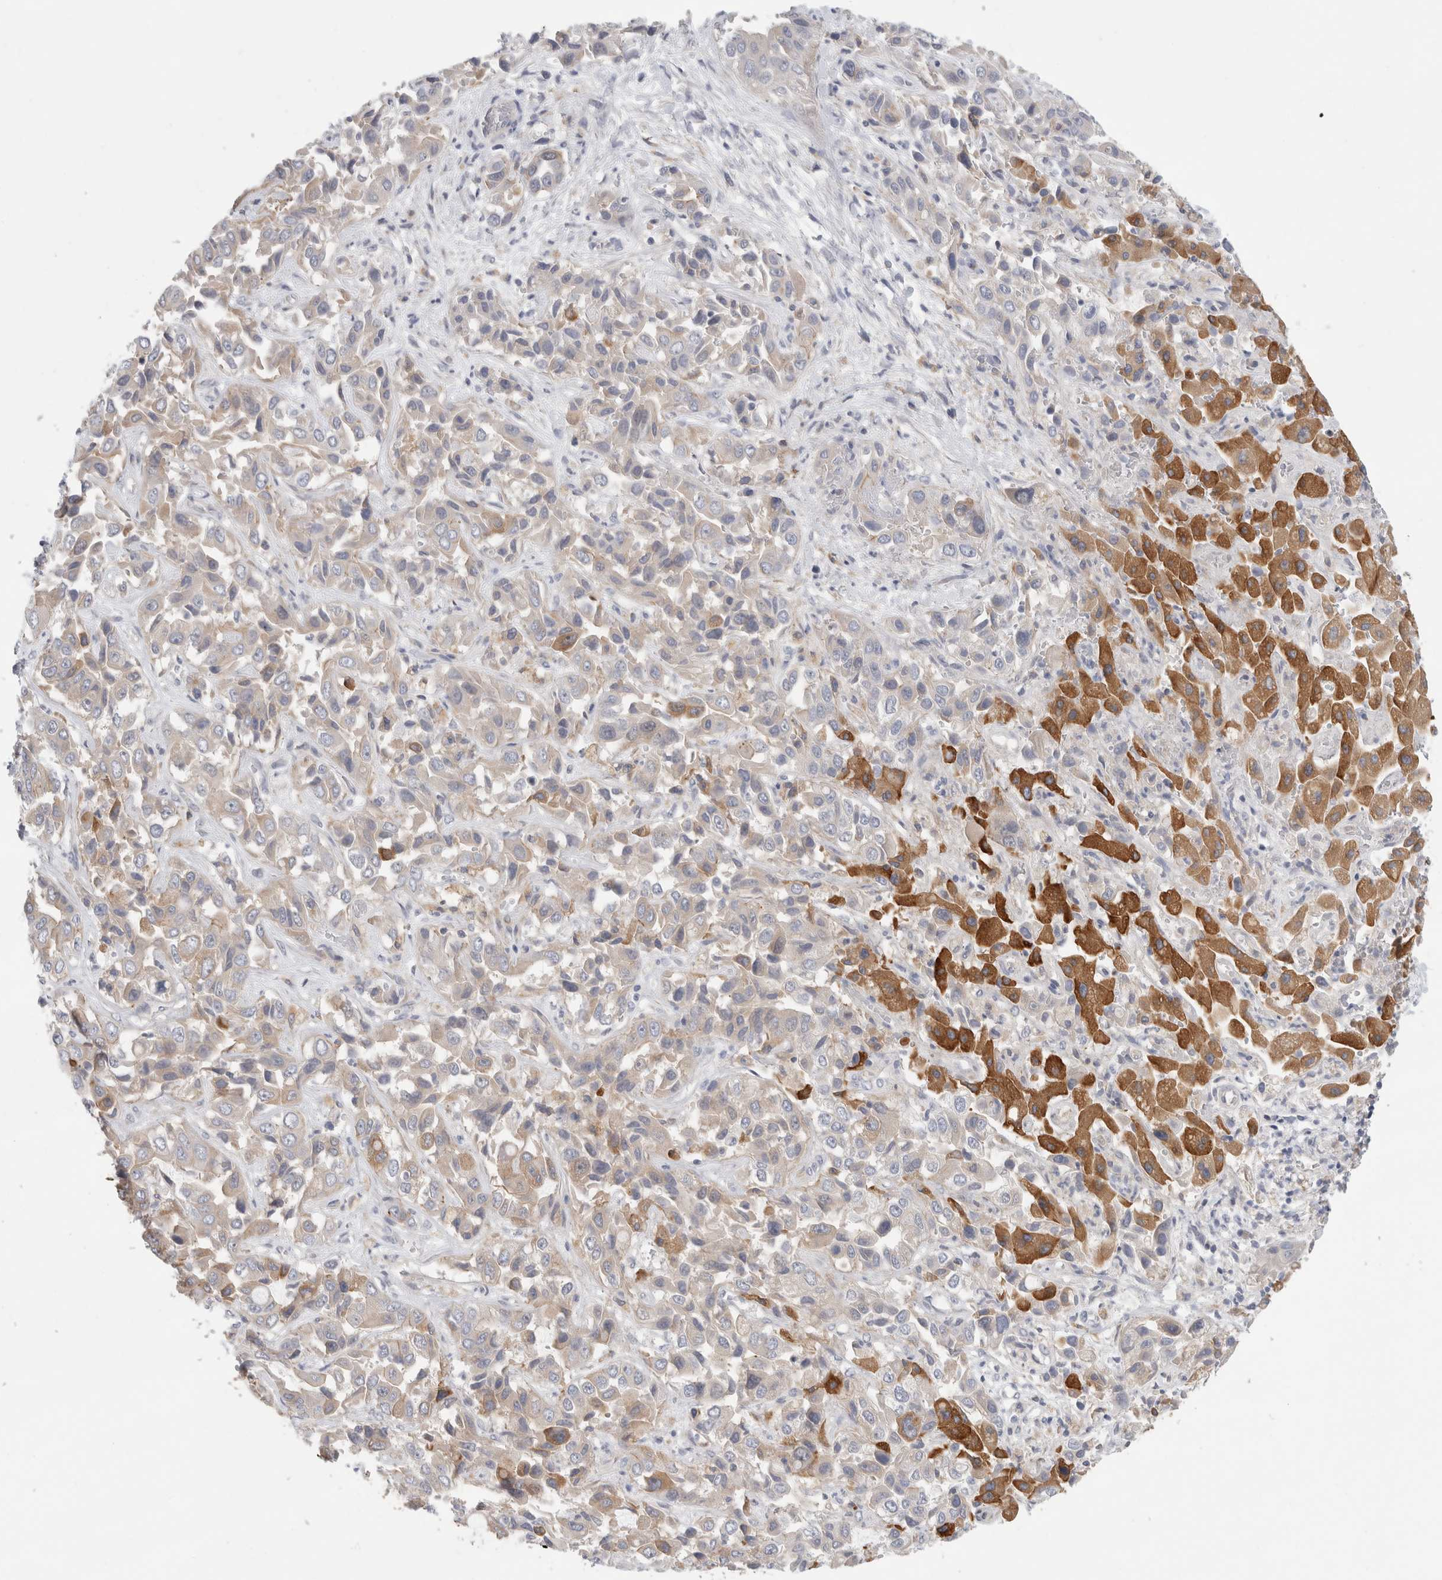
{"staining": {"intensity": "moderate", "quantity": "<25%", "location": "cytoplasmic/membranous"}, "tissue": "liver cancer", "cell_type": "Tumor cells", "image_type": "cancer", "snomed": [{"axis": "morphology", "description": "Cholangiocarcinoma"}, {"axis": "topography", "description": "Liver"}], "caption": "Immunohistochemistry (IHC) image of neoplastic tissue: liver cancer stained using immunohistochemistry reveals low levels of moderate protein expression localized specifically in the cytoplasmic/membranous of tumor cells, appearing as a cytoplasmic/membranous brown color.", "gene": "SYTL5", "patient": {"sex": "female", "age": 52}}